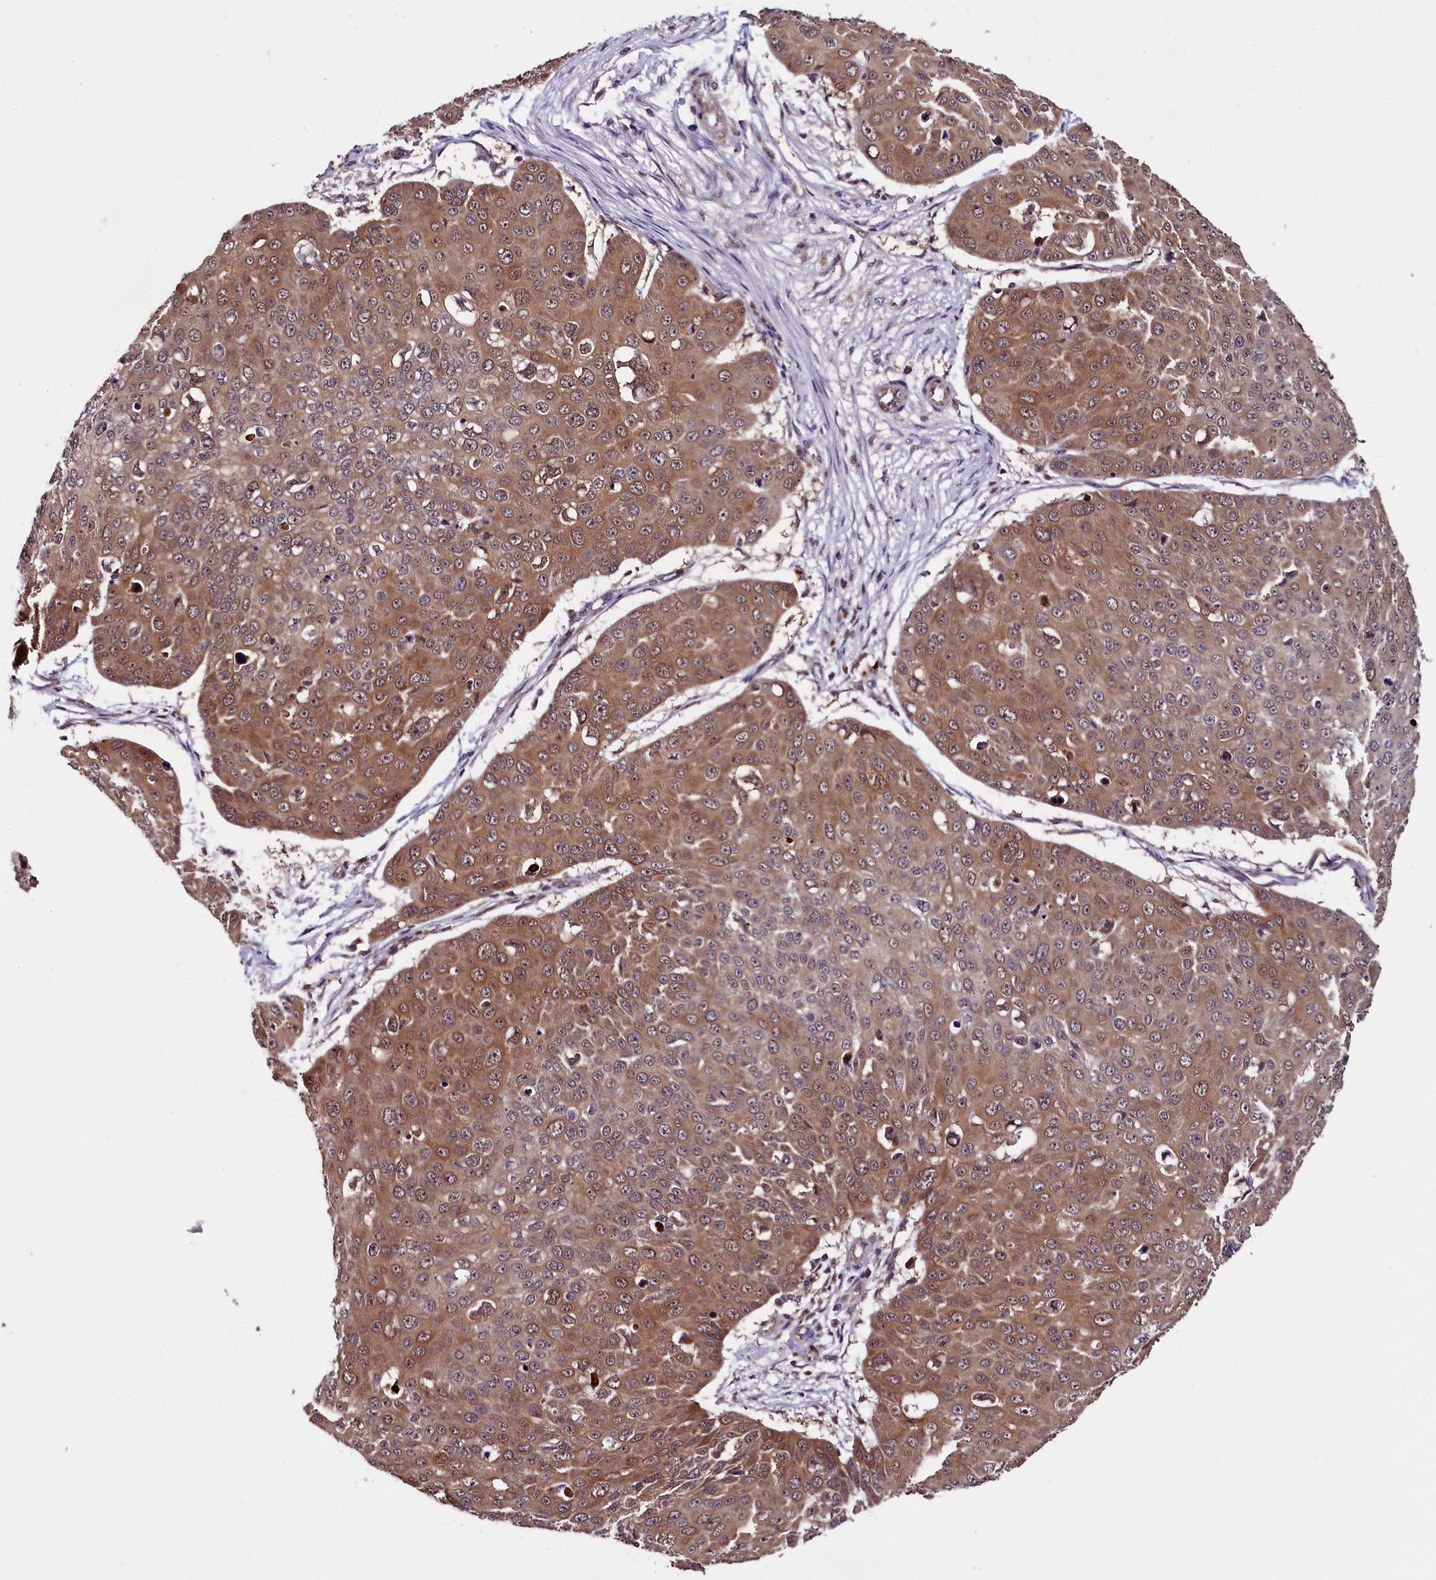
{"staining": {"intensity": "moderate", "quantity": ">75%", "location": "cytoplasmic/membranous,nuclear"}, "tissue": "skin cancer", "cell_type": "Tumor cells", "image_type": "cancer", "snomed": [{"axis": "morphology", "description": "Squamous cell carcinoma, NOS"}, {"axis": "topography", "description": "Skin"}], "caption": "Protein expression analysis of human squamous cell carcinoma (skin) reveals moderate cytoplasmic/membranous and nuclear positivity in about >75% of tumor cells.", "gene": "DOHH", "patient": {"sex": "male", "age": 71}}